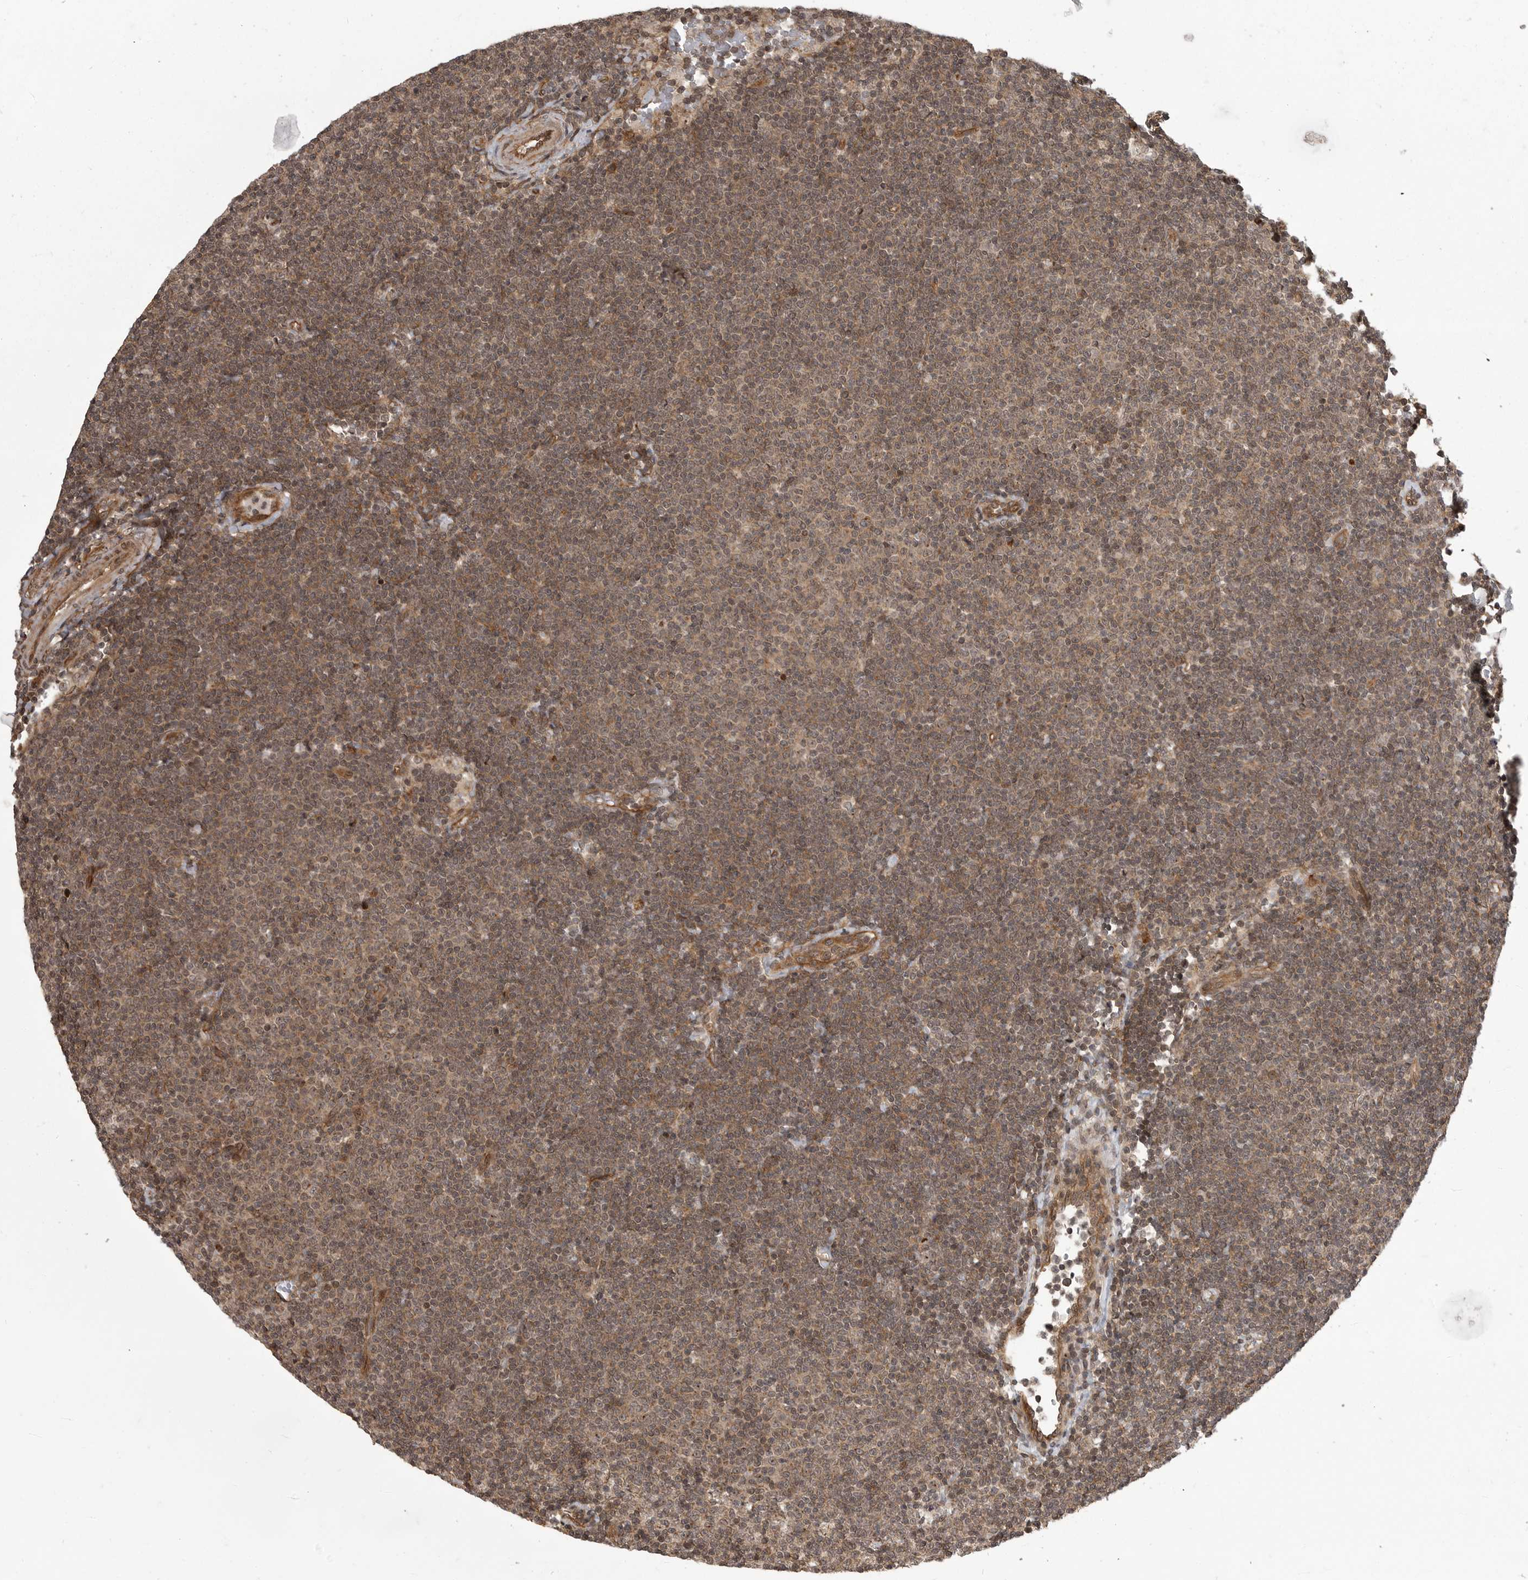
{"staining": {"intensity": "weak", "quantity": "25%-75%", "location": "cytoplasmic/membranous"}, "tissue": "lymphoma", "cell_type": "Tumor cells", "image_type": "cancer", "snomed": [{"axis": "morphology", "description": "Malignant lymphoma, non-Hodgkin's type, Low grade"}, {"axis": "topography", "description": "Lymph node"}], "caption": "This micrograph reveals IHC staining of low-grade malignant lymphoma, non-Hodgkin's type, with low weak cytoplasmic/membranous positivity in about 25%-75% of tumor cells.", "gene": "DNAJC8", "patient": {"sex": "female", "age": 53}}